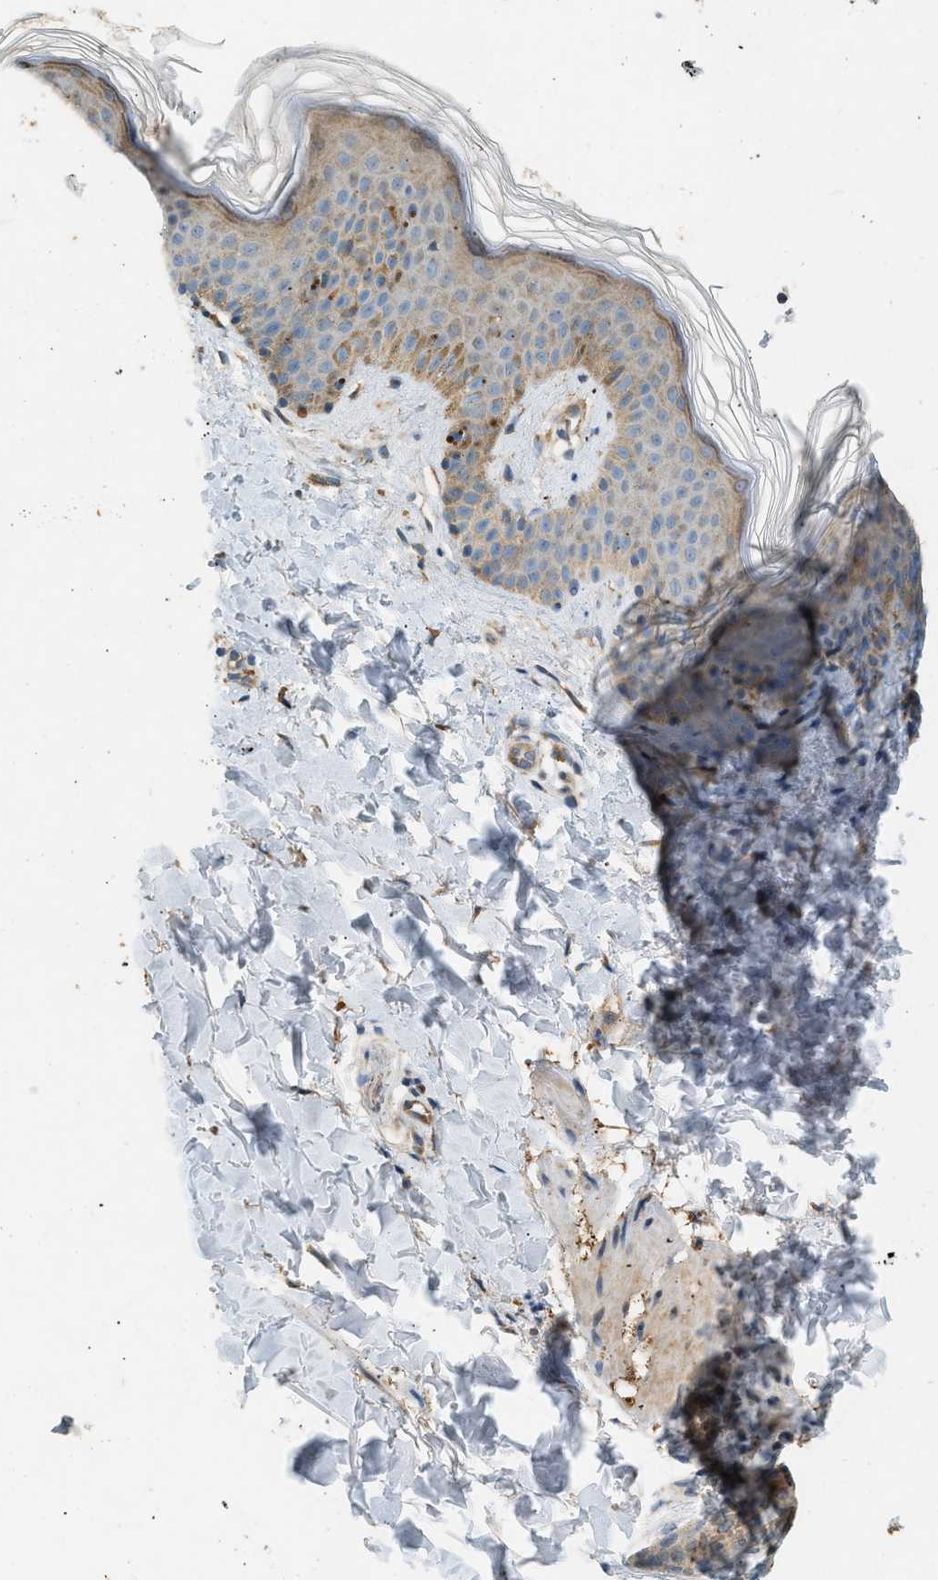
{"staining": {"intensity": "moderate", "quantity": ">75%", "location": "cytoplasmic/membranous"}, "tissue": "skin", "cell_type": "Fibroblasts", "image_type": "normal", "snomed": [{"axis": "morphology", "description": "Normal tissue, NOS"}, {"axis": "topography", "description": "Skin"}], "caption": "This micrograph displays immunohistochemistry (IHC) staining of benign skin, with medium moderate cytoplasmic/membranous positivity in approximately >75% of fibroblasts.", "gene": "CTSB", "patient": {"sex": "male", "age": 40}}